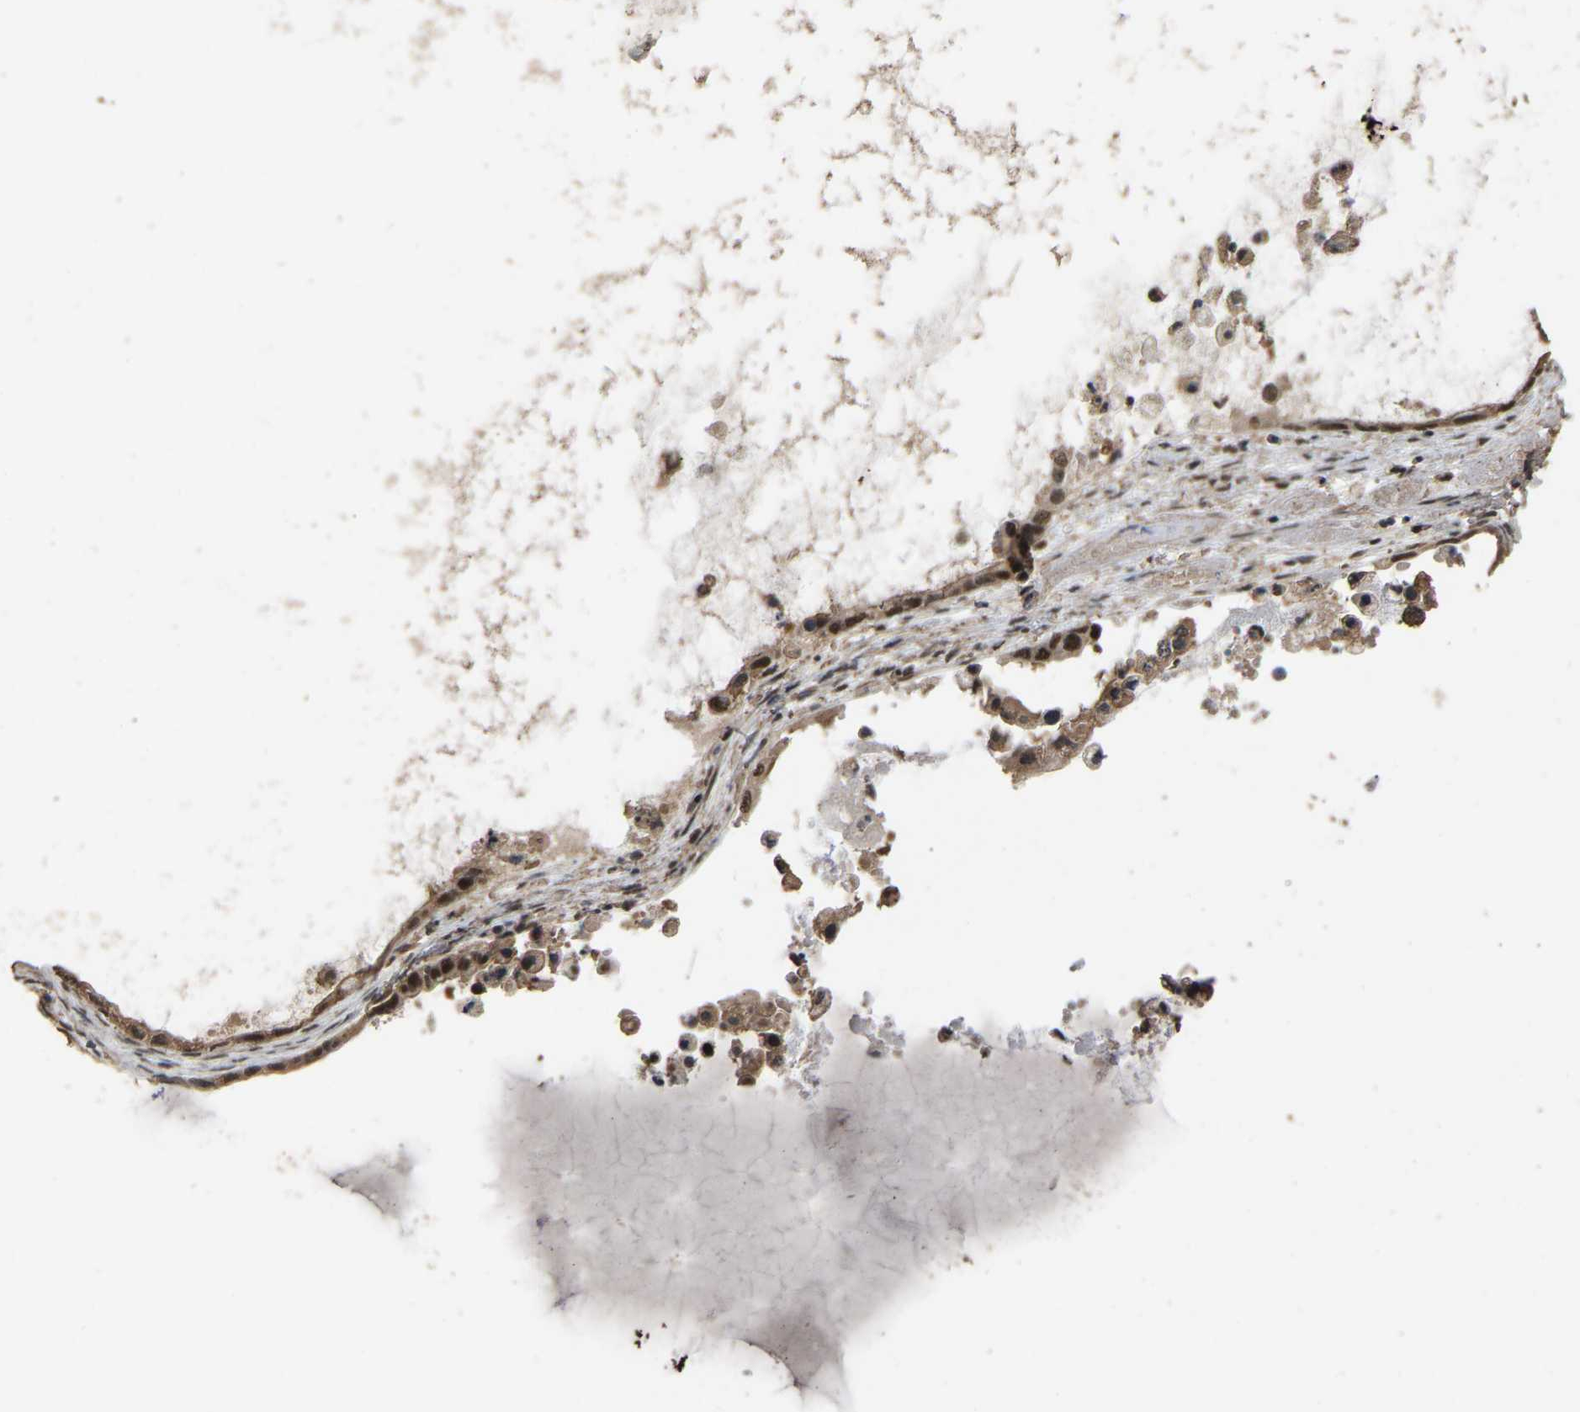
{"staining": {"intensity": "moderate", "quantity": ">75%", "location": "cytoplasmic/membranous,nuclear"}, "tissue": "ovarian cancer", "cell_type": "Tumor cells", "image_type": "cancer", "snomed": [{"axis": "morphology", "description": "Cystadenocarcinoma, mucinous, NOS"}, {"axis": "topography", "description": "Ovary"}], "caption": "About >75% of tumor cells in ovarian mucinous cystadenocarcinoma display moderate cytoplasmic/membranous and nuclear protein staining as visualized by brown immunohistochemical staining.", "gene": "ARHGAP23", "patient": {"sex": "female", "age": 80}}